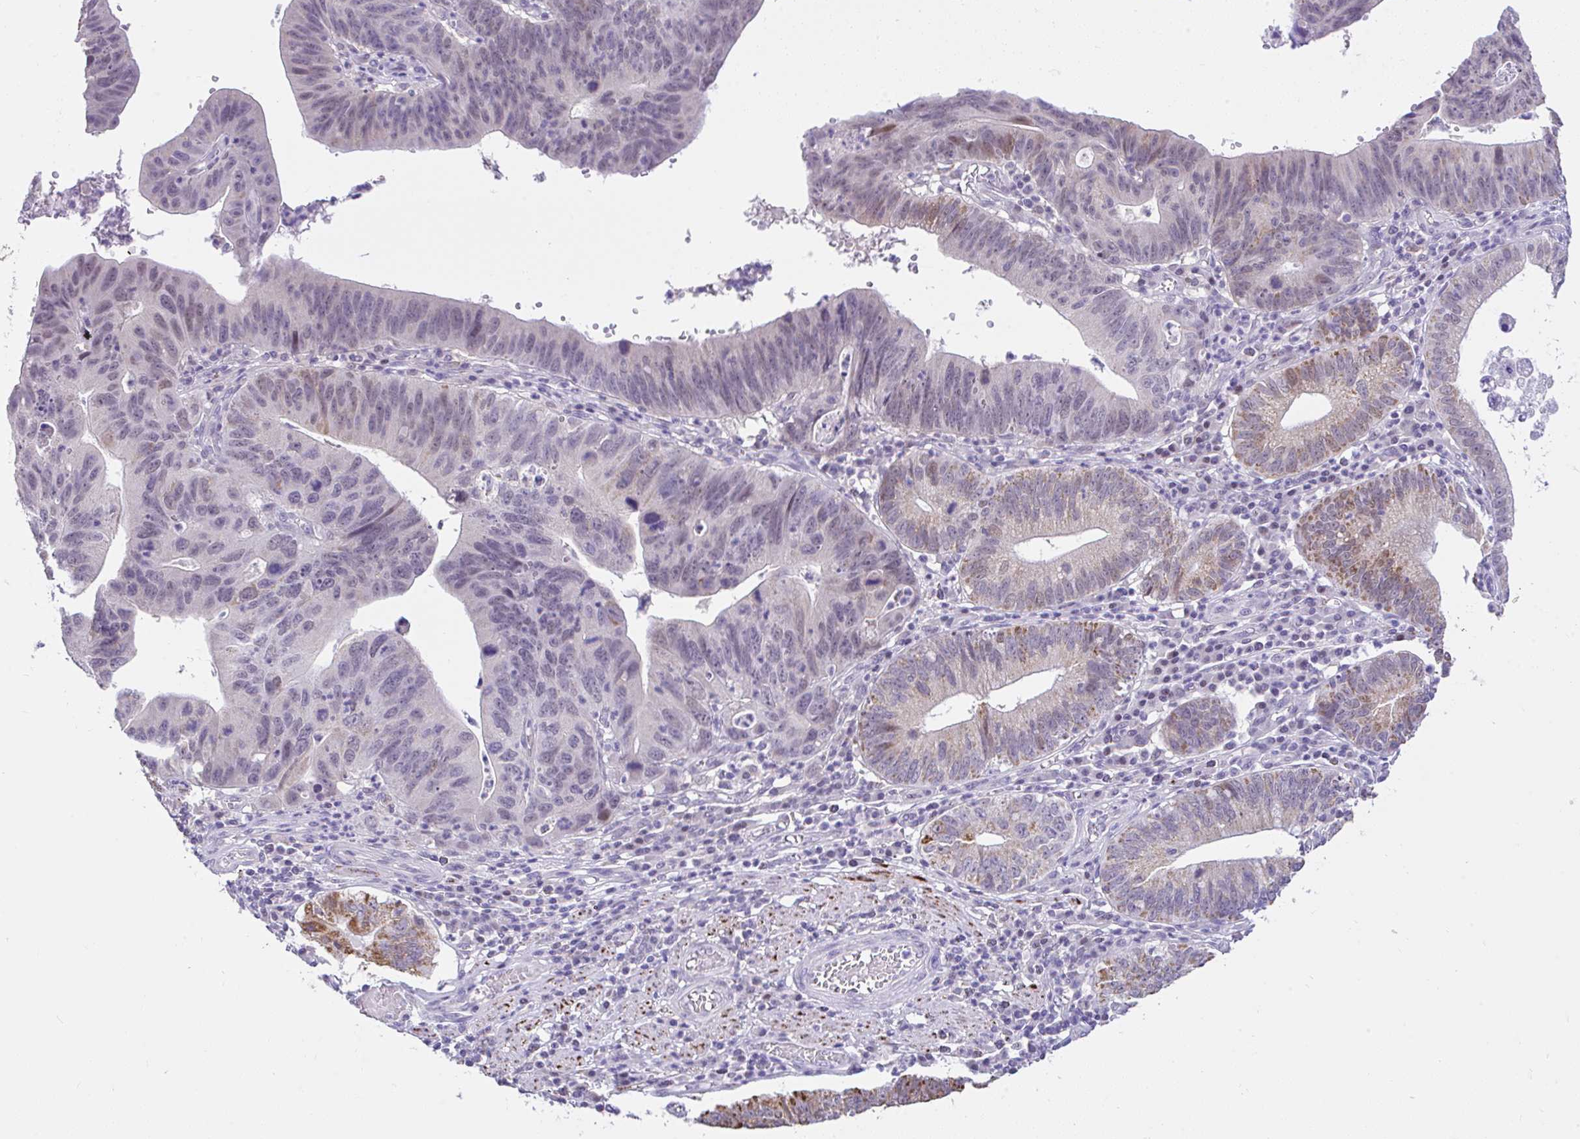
{"staining": {"intensity": "moderate", "quantity": "<25%", "location": "cytoplasmic/membranous,nuclear"}, "tissue": "stomach cancer", "cell_type": "Tumor cells", "image_type": "cancer", "snomed": [{"axis": "morphology", "description": "Adenocarcinoma, NOS"}, {"axis": "topography", "description": "Stomach"}], "caption": "The immunohistochemical stain shows moderate cytoplasmic/membranous and nuclear expression in tumor cells of stomach cancer tissue. The staining was performed using DAB to visualize the protein expression in brown, while the nuclei were stained in blue with hematoxylin (Magnification: 20x).", "gene": "CTU1", "patient": {"sex": "male", "age": 59}}